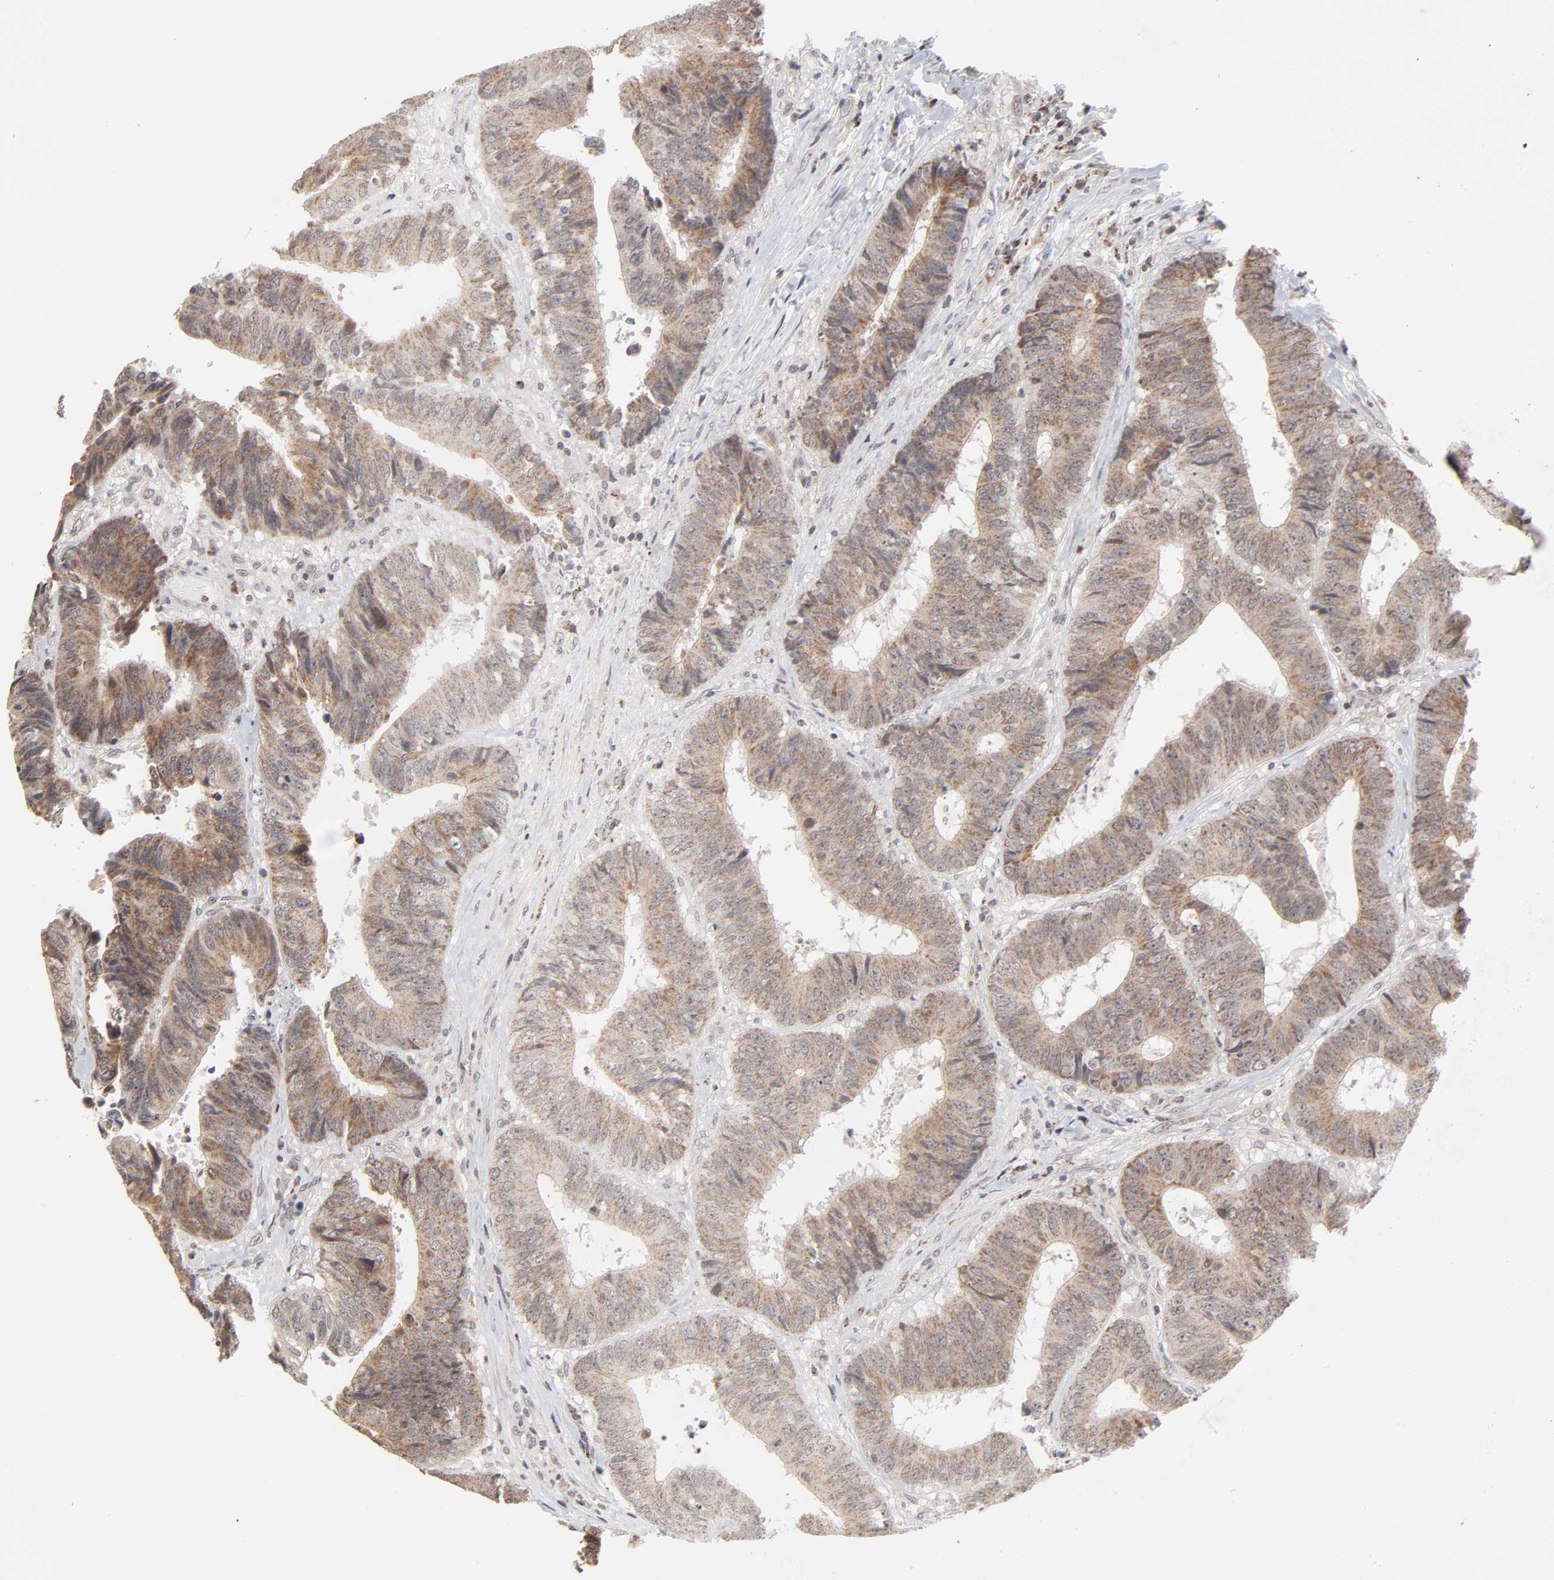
{"staining": {"intensity": "moderate", "quantity": ">75%", "location": "cytoplasmic/membranous"}, "tissue": "colorectal cancer", "cell_type": "Tumor cells", "image_type": "cancer", "snomed": [{"axis": "morphology", "description": "Adenocarcinoma, NOS"}, {"axis": "topography", "description": "Rectum"}], "caption": "Immunohistochemistry (IHC) of human adenocarcinoma (colorectal) demonstrates medium levels of moderate cytoplasmic/membranous staining in approximately >75% of tumor cells. (IHC, brightfield microscopy, high magnification).", "gene": "AUH", "patient": {"sex": "male", "age": 72}}